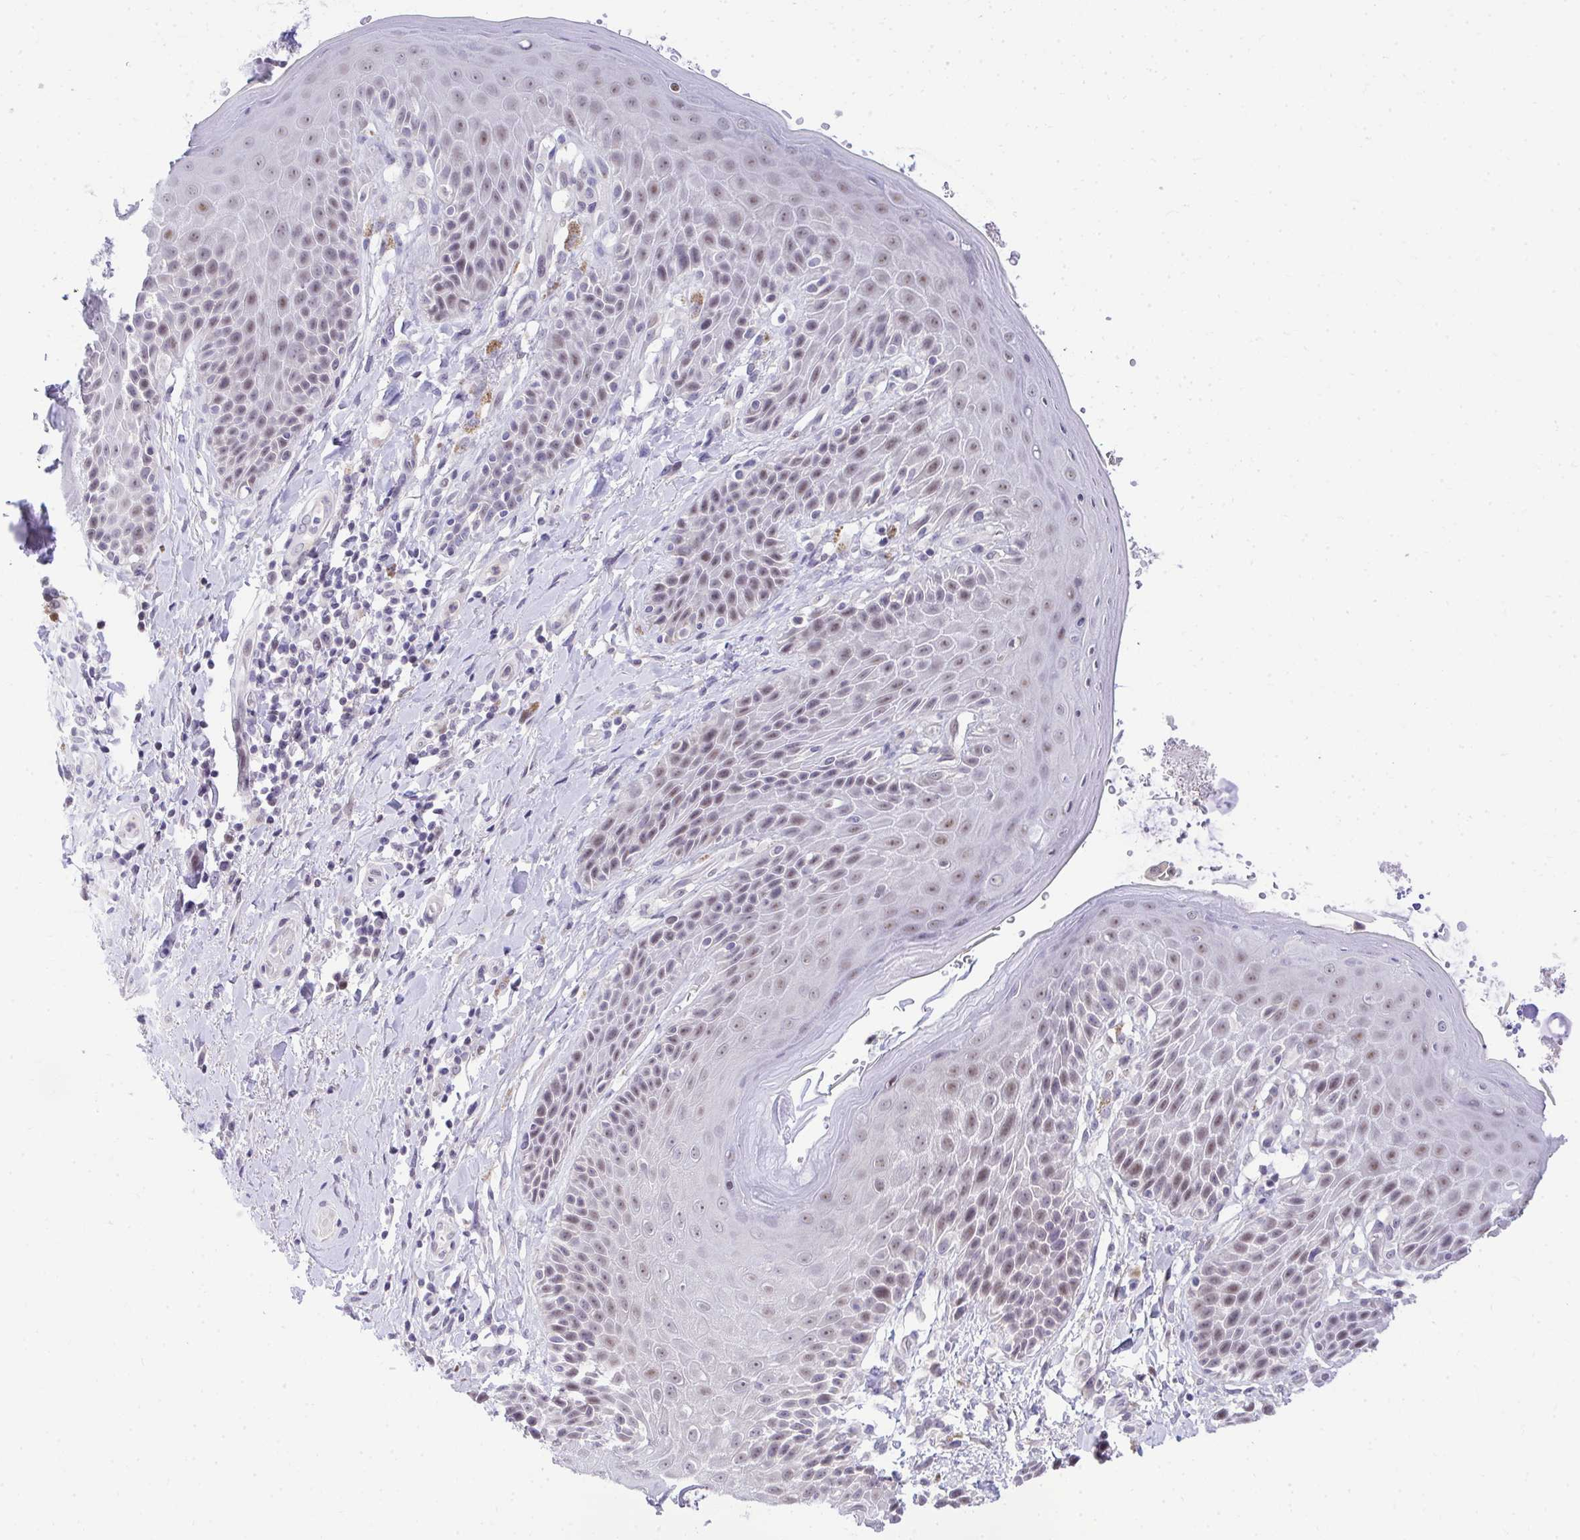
{"staining": {"intensity": "weak", "quantity": "25%-75%", "location": "nuclear"}, "tissue": "skin", "cell_type": "Epidermal cells", "image_type": "normal", "snomed": [{"axis": "morphology", "description": "Normal tissue, NOS"}, {"axis": "topography", "description": "Anal"}, {"axis": "topography", "description": "Peripheral nerve tissue"}], "caption": "This photomicrograph displays immunohistochemistry staining of unremarkable human skin, with low weak nuclear expression in approximately 25%-75% of epidermal cells.", "gene": "EID3", "patient": {"sex": "male", "age": 51}}